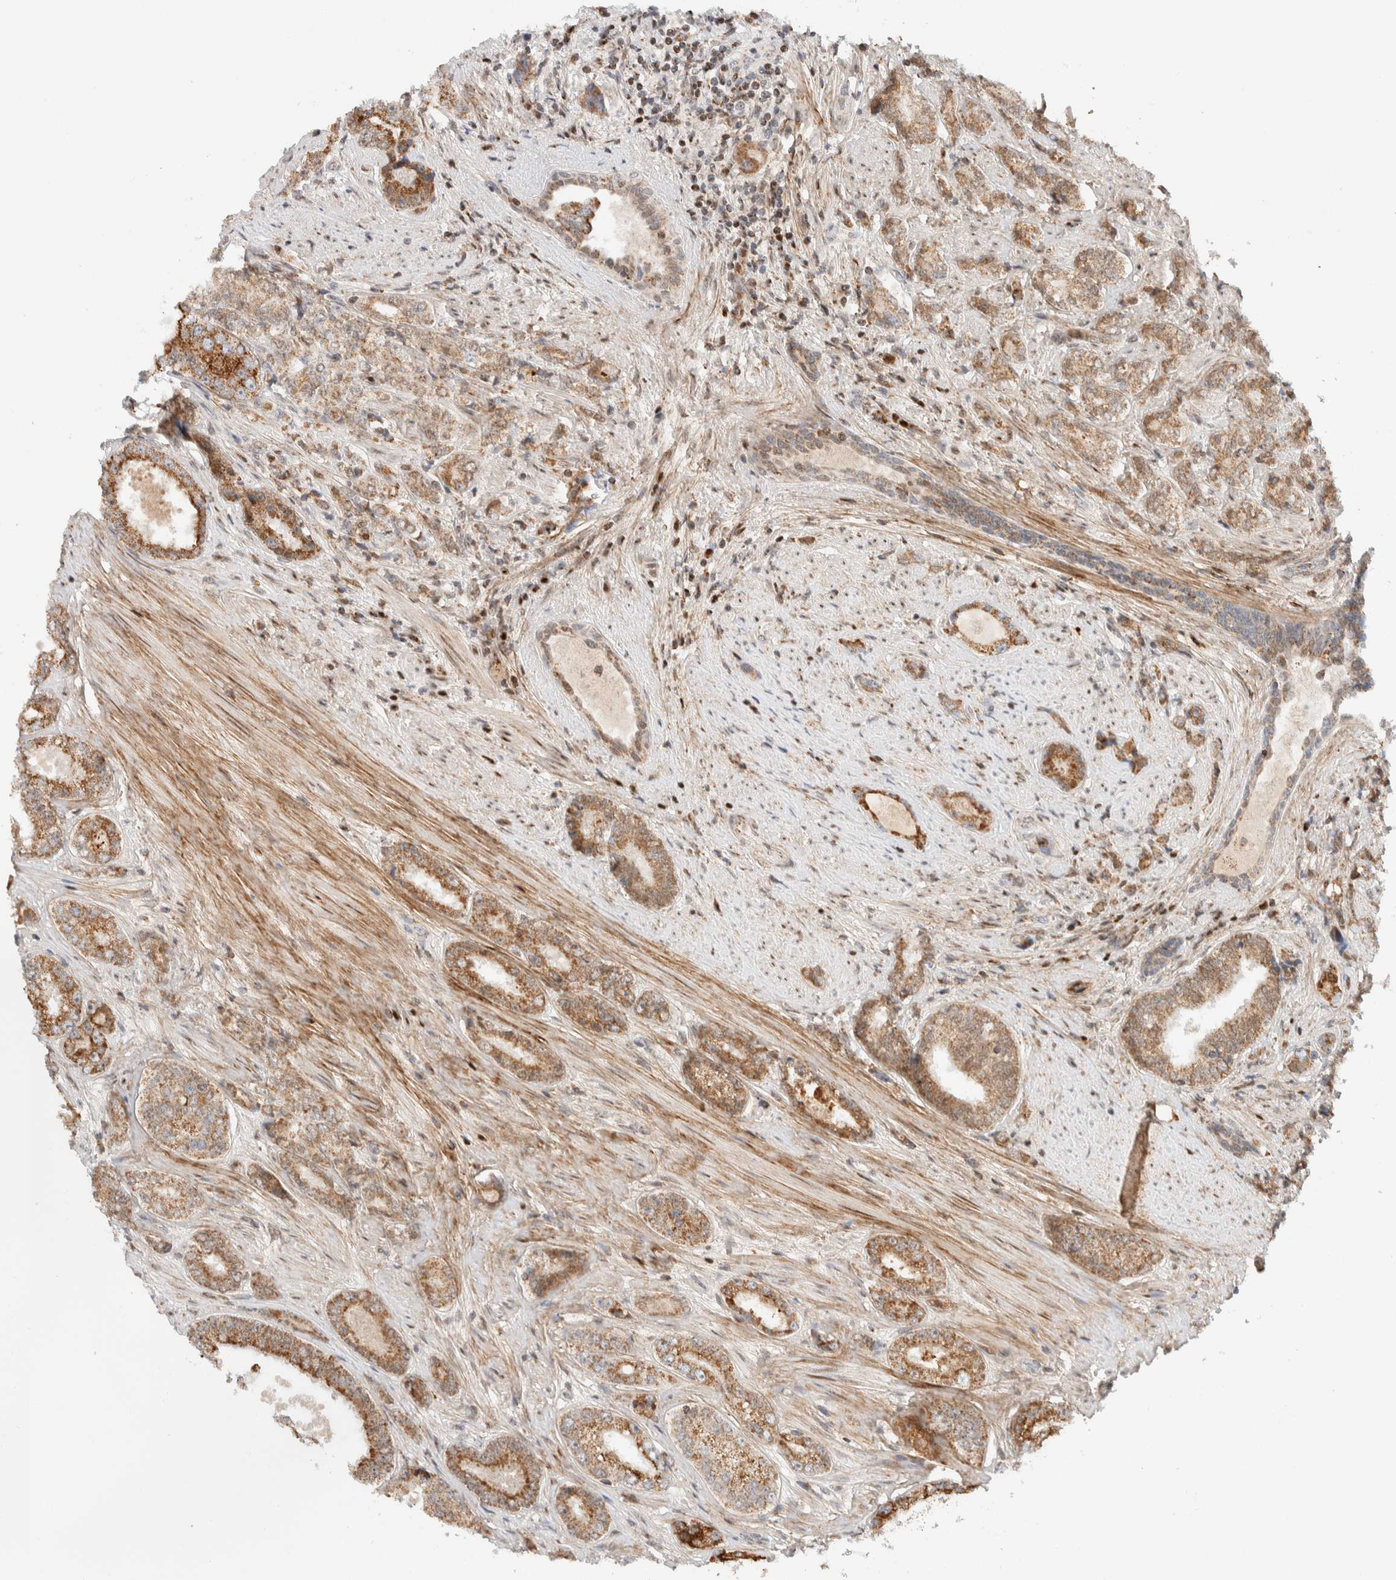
{"staining": {"intensity": "strong", "quantity": ">75%", "location": "cytoplasmic/membranous"}, "tissue": "prostate cancer", "cell_type": "Tumor cells", "image_type": "cancer", "snomed": [{"axis": "morphology", "description": "Adenocarcinoma, High grade"}, {"axis": "topography", "description": "Prostate"}], "caption": "Strong cytoplasmic/membranous protein staining is appreciated in about >75% of tumor cells in adenocarcinoma (high-grade) (prostate). The staining is performed using DAB brown chromogen to label protein expression. The nuclei are counter-stained blue using hematoxylin.", "gene": "TSPAN32", "patient": {"sex": "male", "age": 61}}